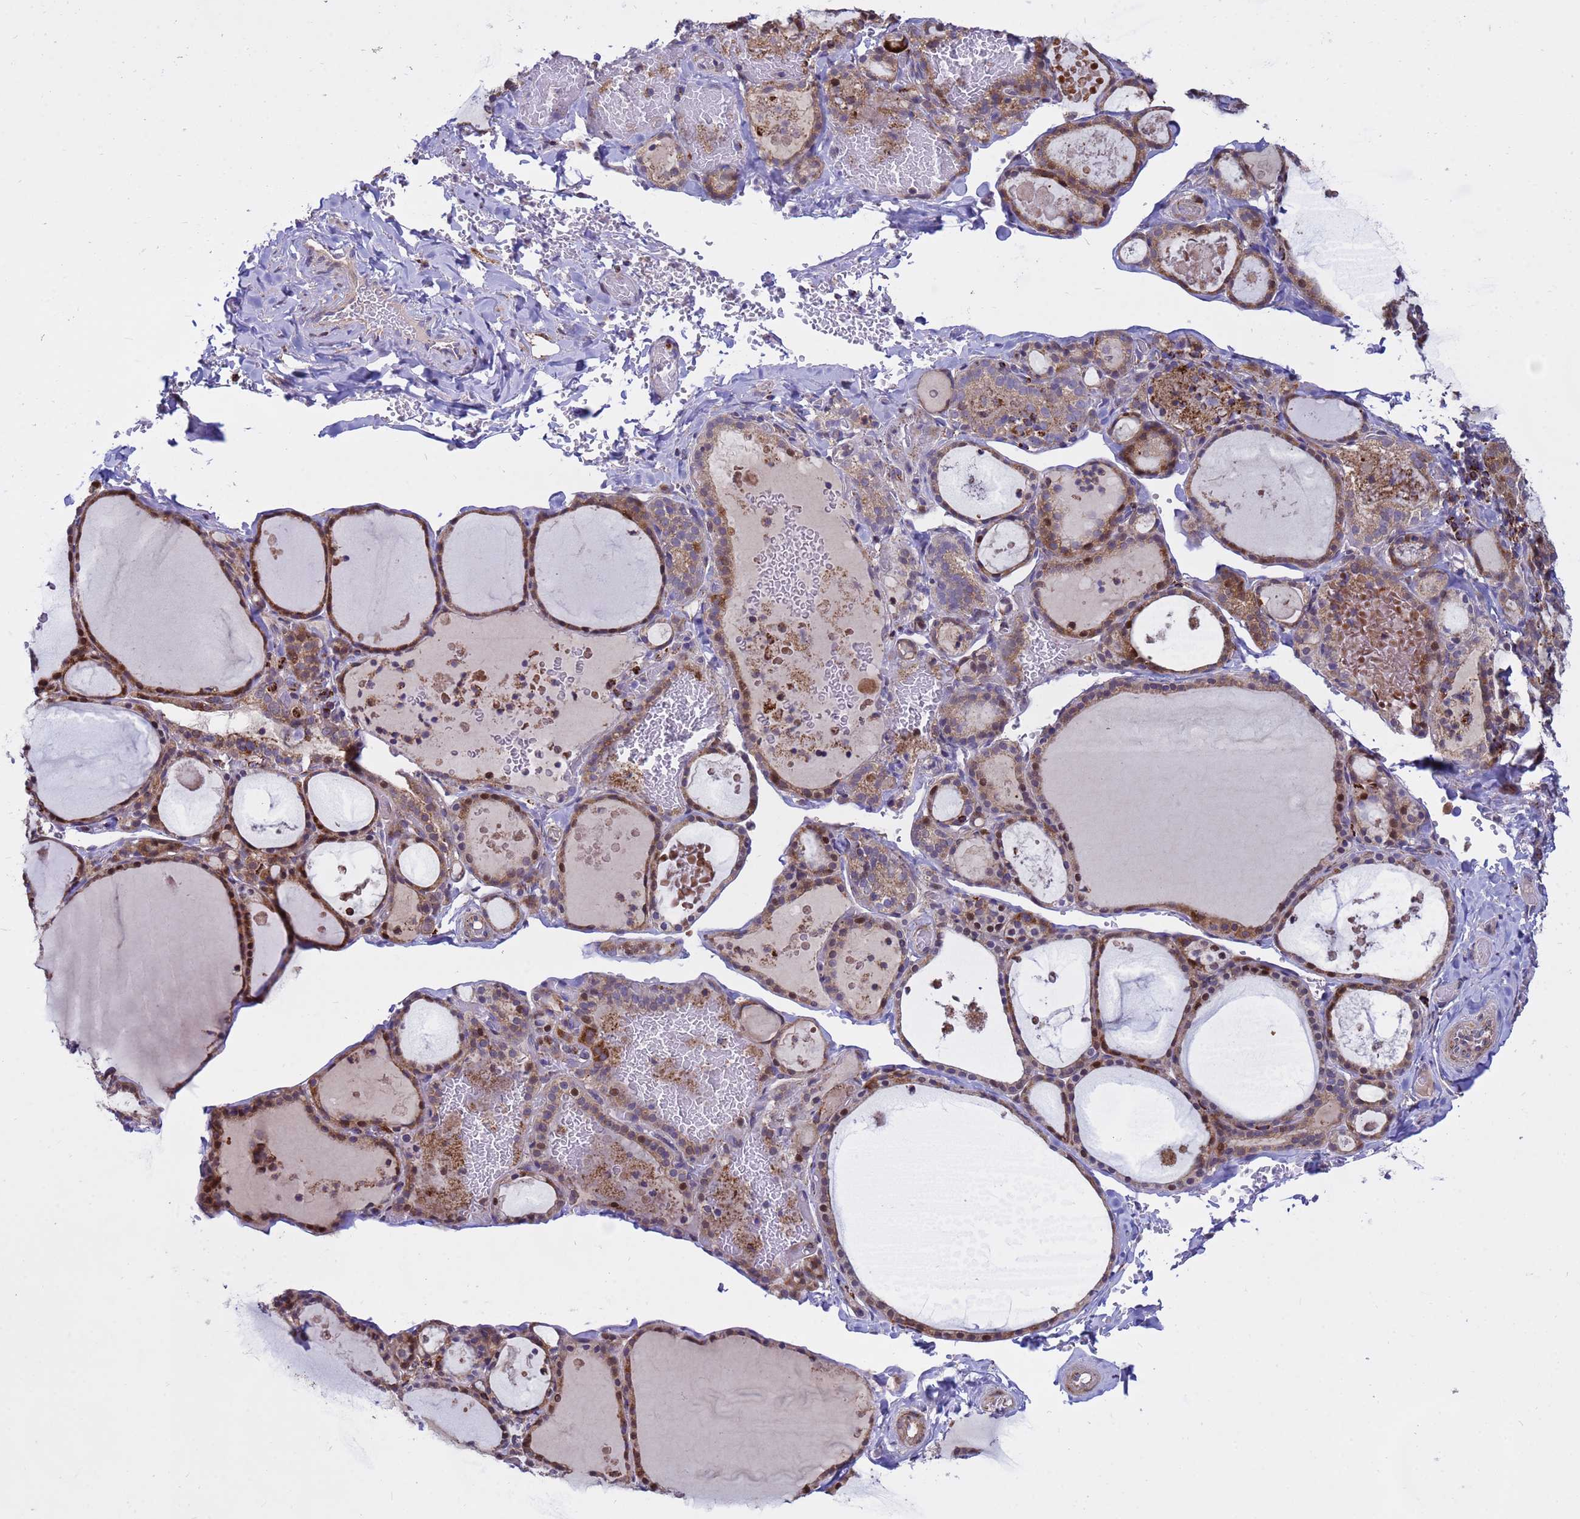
{"staining": {"intensity": "moderate", "quantity": ">75%", "location": "cytoplasmic/membranous,nuclear"}, "tissue": "thyroid gland", "cell_type": "Glandular cells", "image_type": "normal", "snomed": [{"axis": "morphology", "description": "Normal tissue, NOS"}, {"axis": "topography", "description": "Thyroid gland"}], "caption": "Thyroid gland stained with a brown dye exhibits moderate cytoplasmic/membranous,nuclear positive expression in approximately >75% of glandular cells.", "gene": "TUBGCP3", "patient": {"sex": "male", "age": 56}}